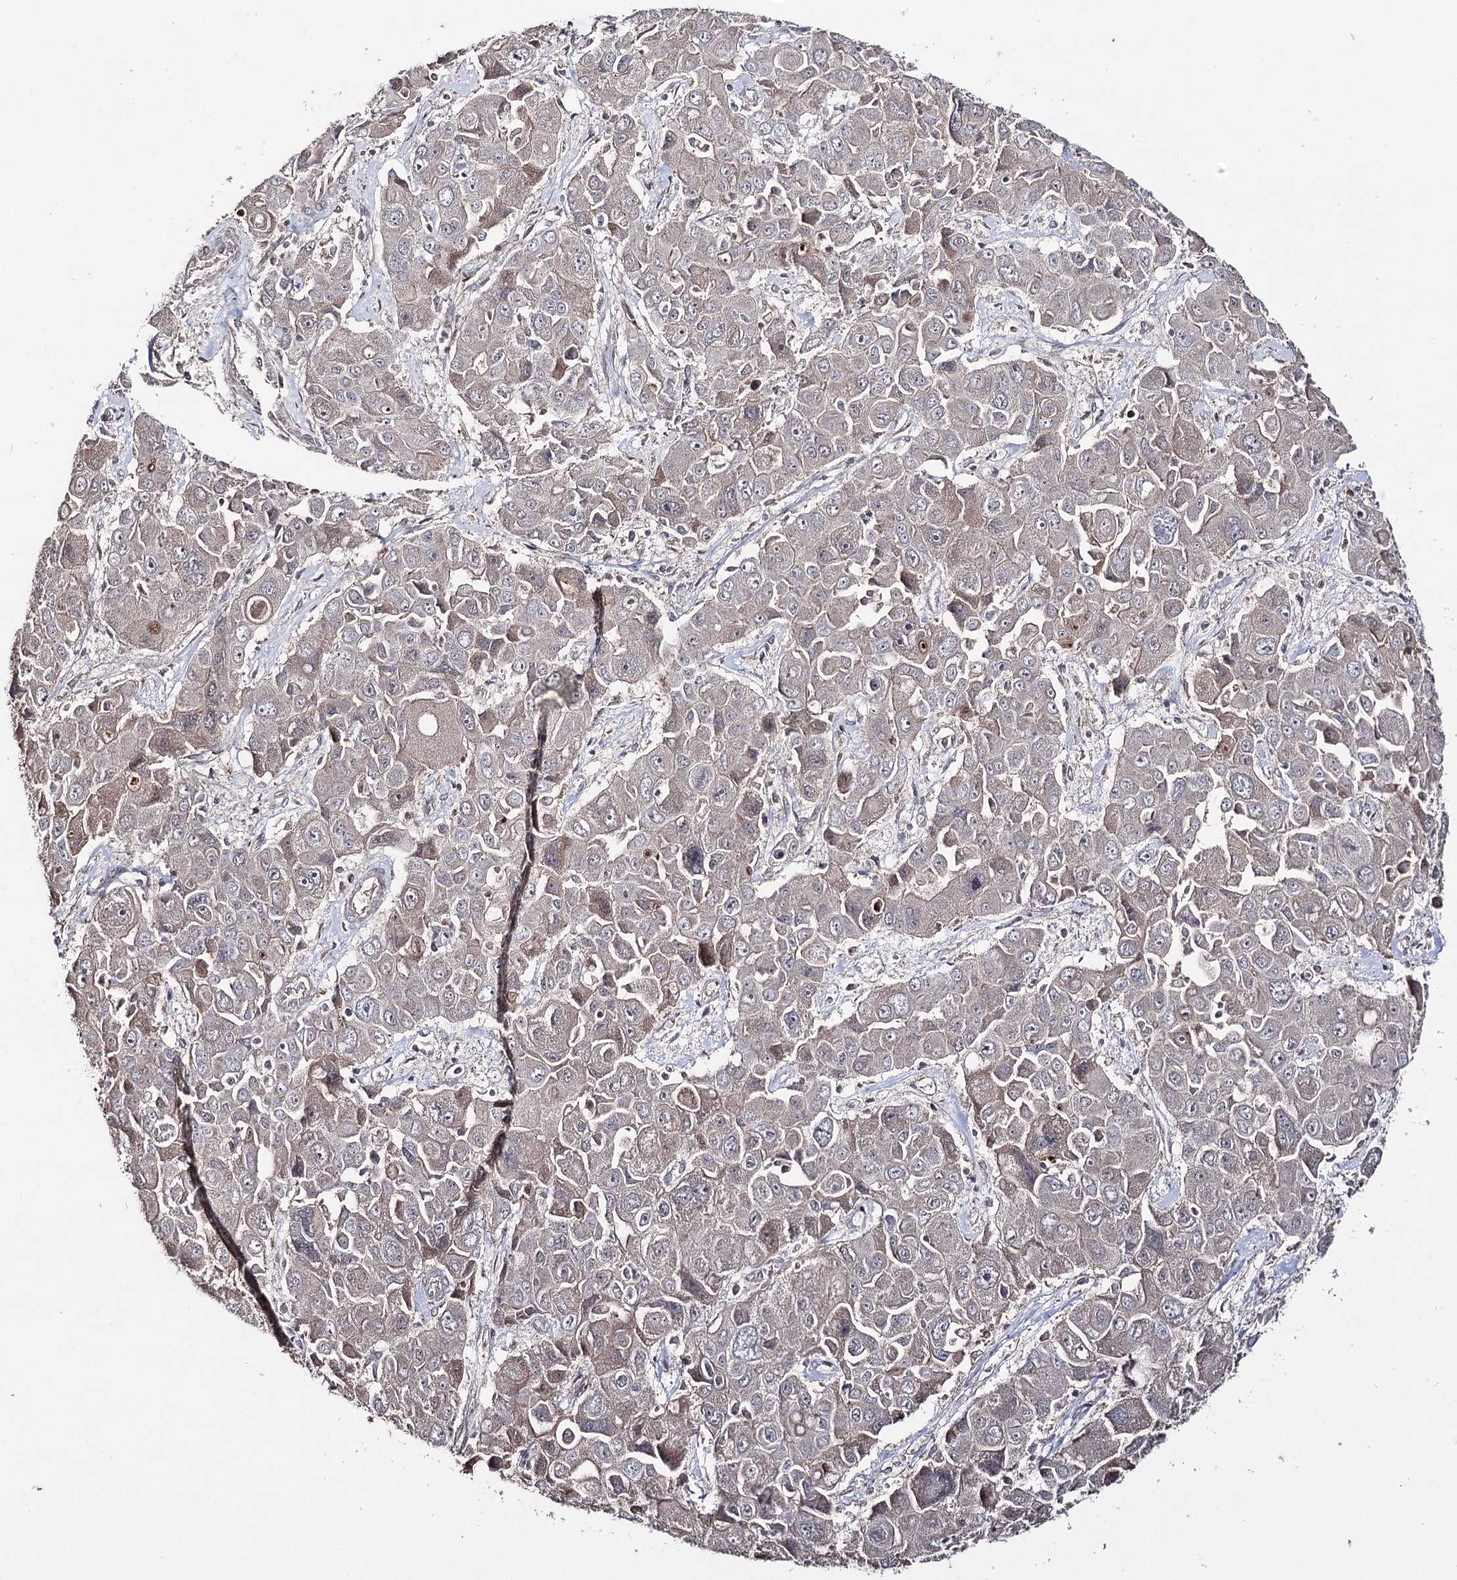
{"staining": {"intensity": "negative", "quantity": "none", "location": "none"}, "tissue": "liver cancer", "cell_type": "Tumor cells", "image_type": "cancer", "snomed": [{"axis": "morphology", "description": "Cholangiocarcinoma"}, {"axis": "topography", "description": "Liver"}], "caption": "Immunohistochemistry of liver cholangiocarcinoma exhibits no staining in tumor cells. (Stains: DAB IHC with hematoxylin counter stain, Microscopy: brightfield microscopy at high magnification).", "gene": "SYNGR3", "patient": {"sex": "male", "age": 67}}